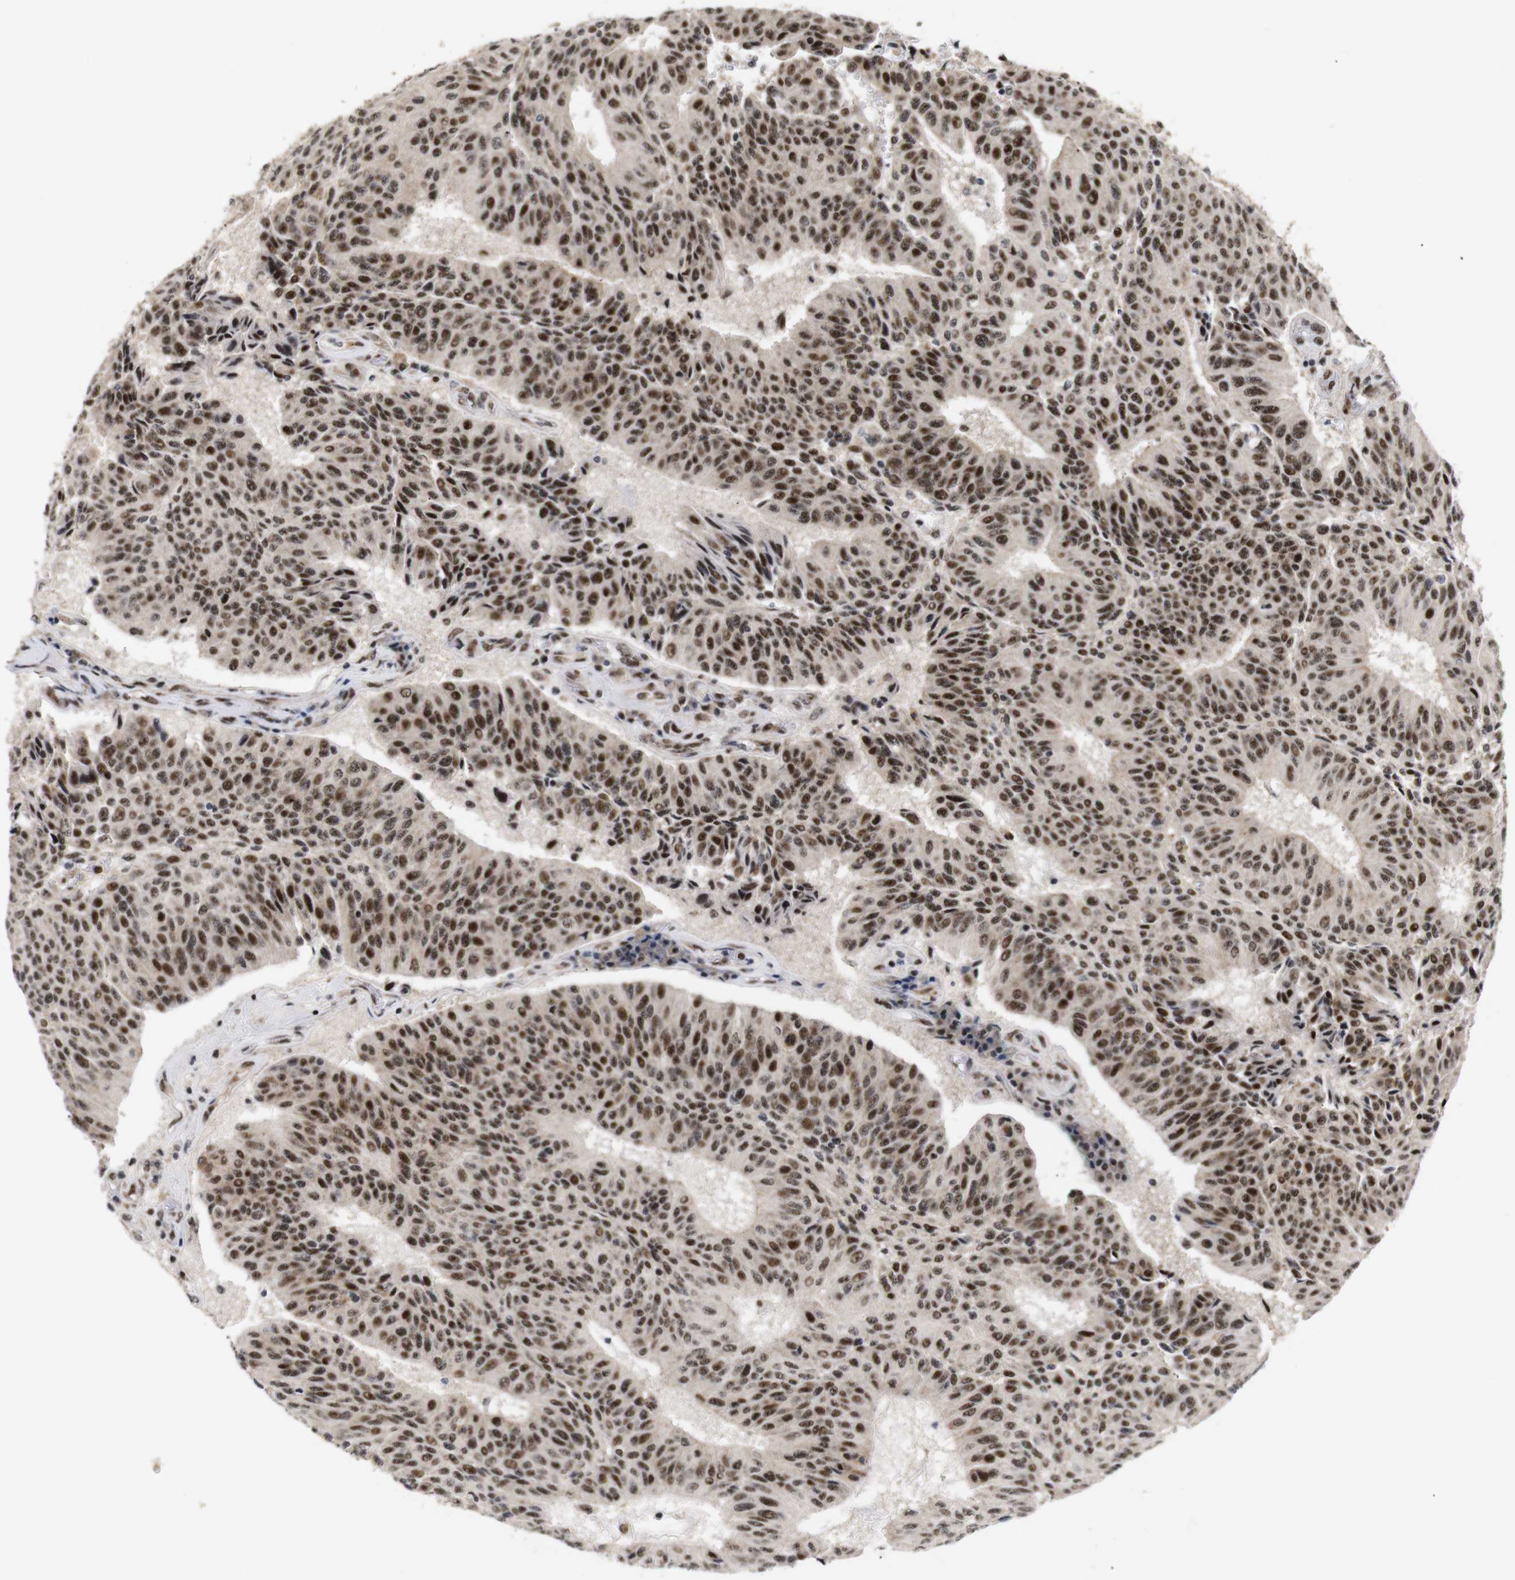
{"staining": {"intensity": "moderate", "quantity": ">75%", "location": "cytoplasmic/membranous,nuclear"}, "tissue": "urothelial cancer", "cell_type": "Tumor cells", "image_type": "cancer", "snomed": [{"axis": "morphology", "description": "Urothelial carcinoma, High grade"}, {"axis": "topography", "description": "Urinary bladder"}], "caption": "About >75% of tumor cells in high-grade urothelial carcinoma exhibit moderate cytoplasmic/membranous and nuclear protein expression as visualized by brown immunohistochemical staining.", "gene": "PYM1", "patient": {"sex": "male", "age": 66}}